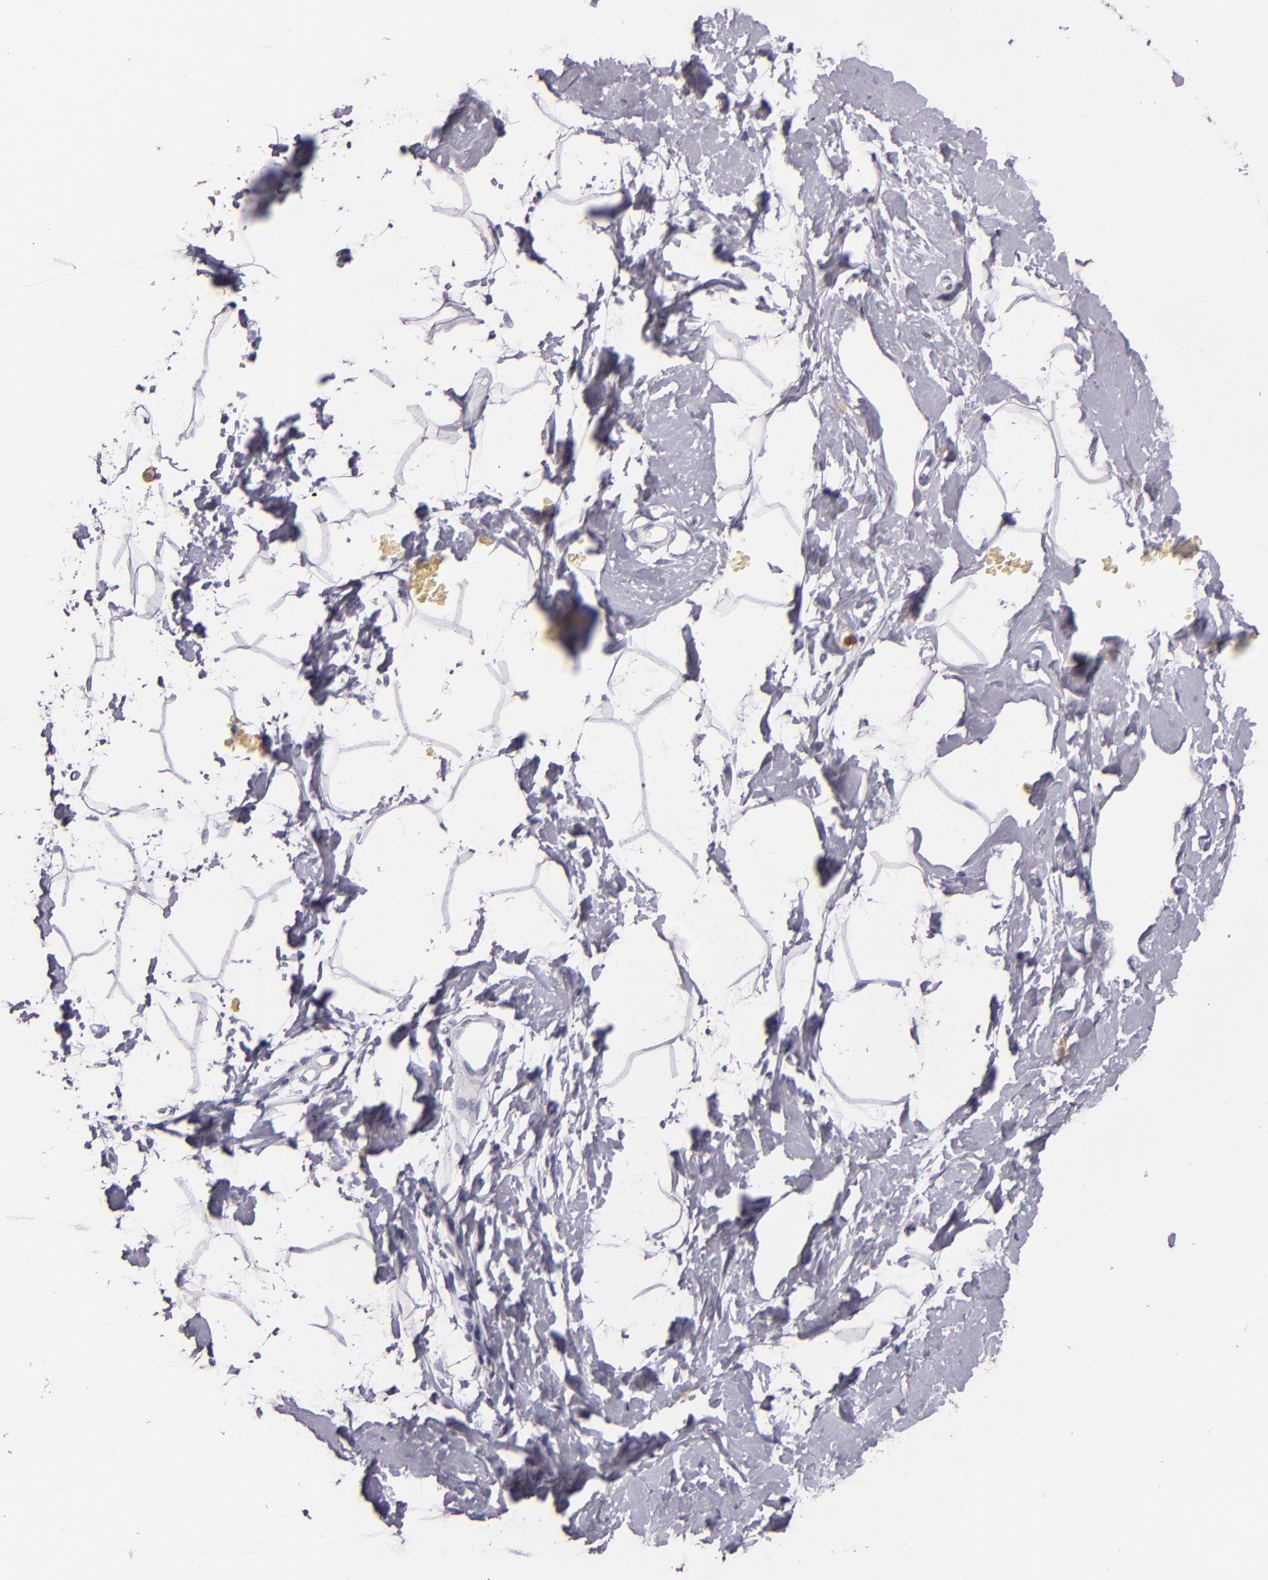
{"staining": {"intensity": "negative", "quantity": "none", "location": "none"}, "tissue": "breast", "cell_type": "Adipocytes", "image_type": "normal", "snomed": [{"axis": "morphology", "description": "Normal tissue, NOS"}, {"axis": "topography", "description": "Breast"}], "caption": "Micrograph shows no protein staining in adipocytes of normal breast. (DAB immunohistochemistry with hematoxylin counter stain).", "gene": "LAT", "patient": {"sex": "female", "age": 23}}